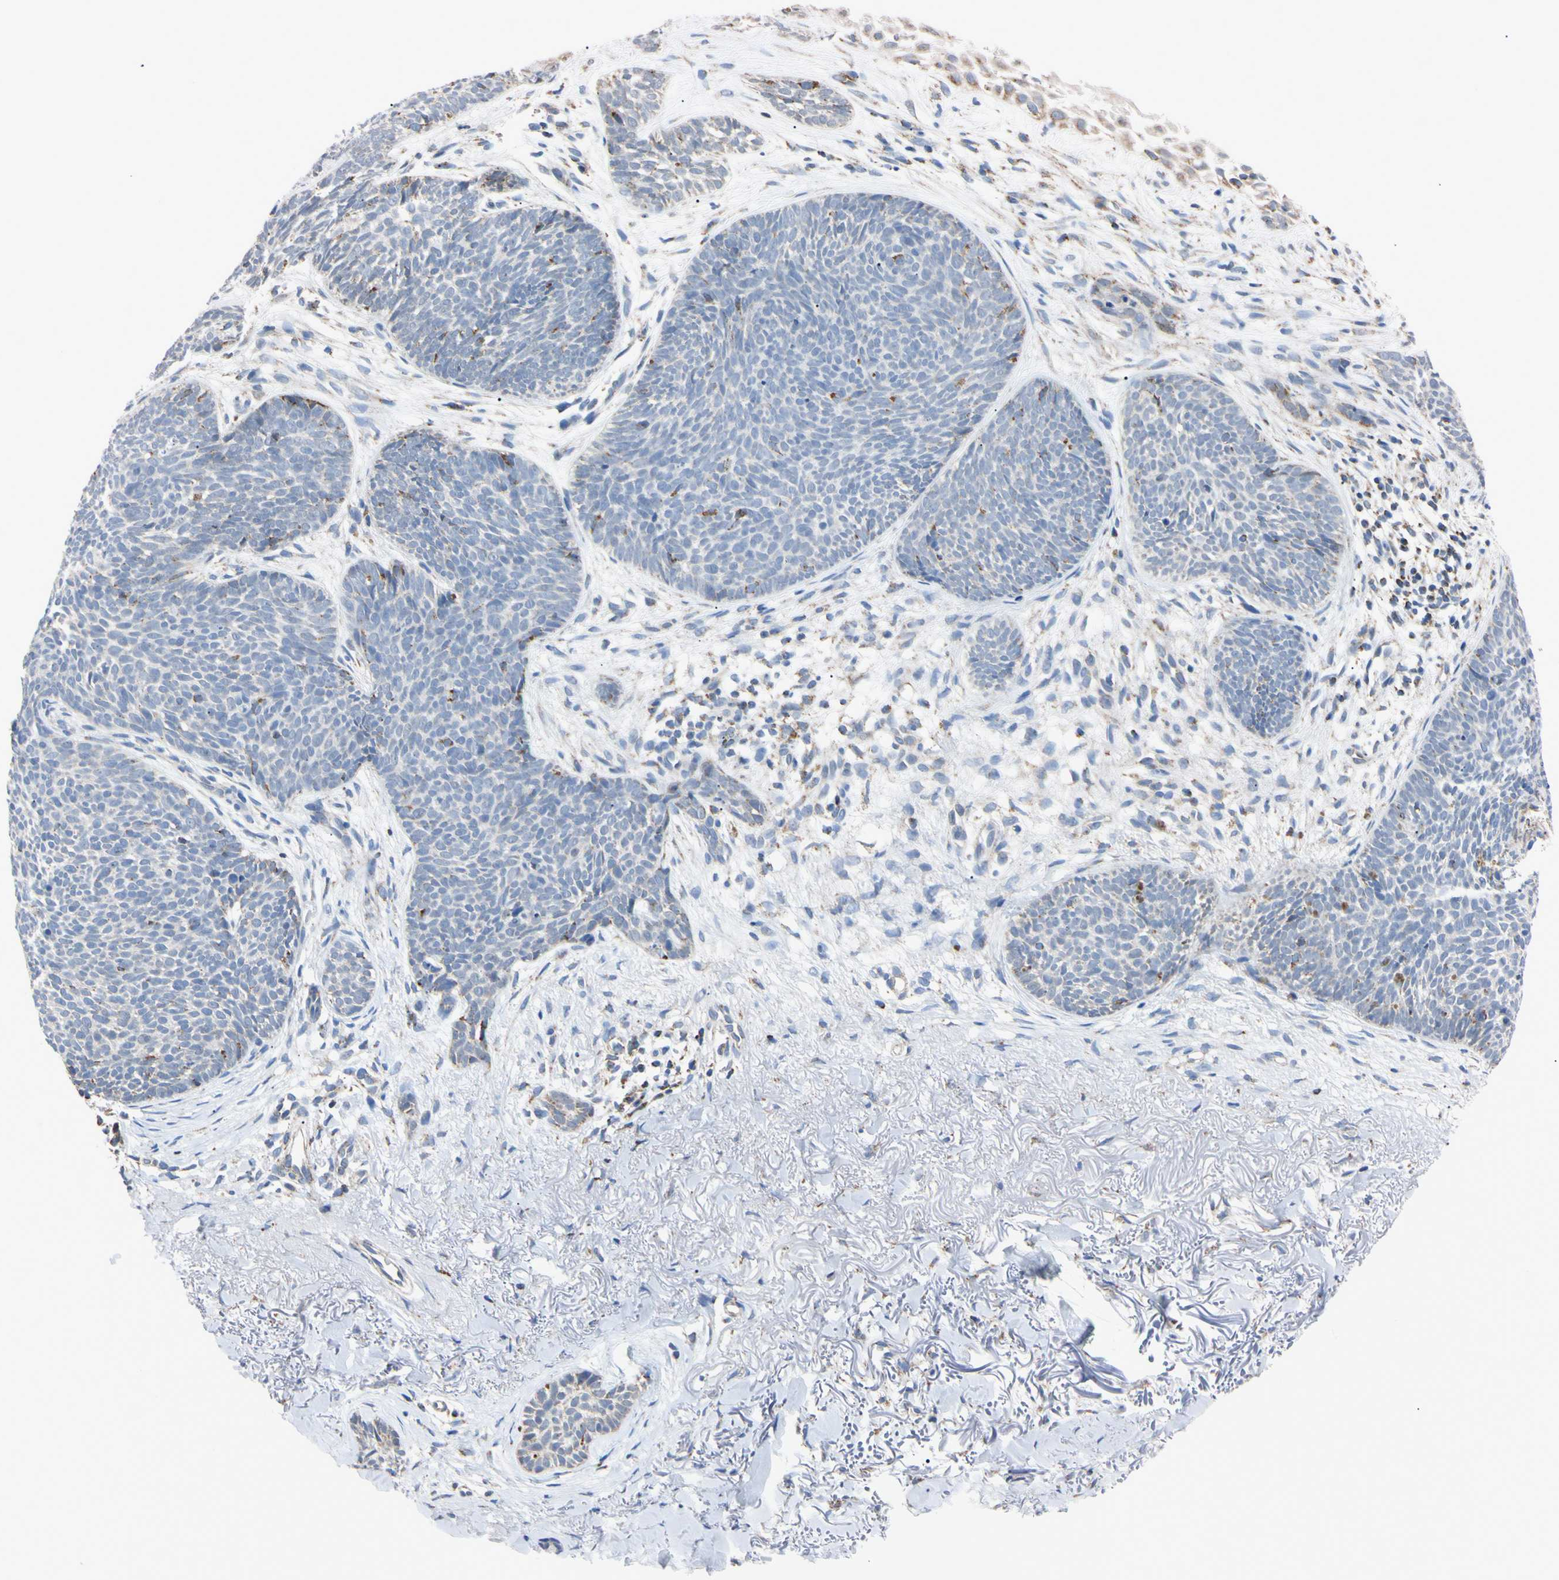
{"staining": {"intensity": "negative", "quantity": "none", "location": "none"}, "tissue": "skin cancer", "cell_type": "Tumor cells", "image_type": "cancer", "snomed": [{"axis": "morphology", "description": "Basal cell carcinoma"}, {"axis": "topography", "description": "Skin"}], "caption": "A histopathology image of human basal cell carcinoma (skin) is negative for staining in tumor cells.", "gene": "CLPP", "patient": {"sex": "female", "age": 70}}